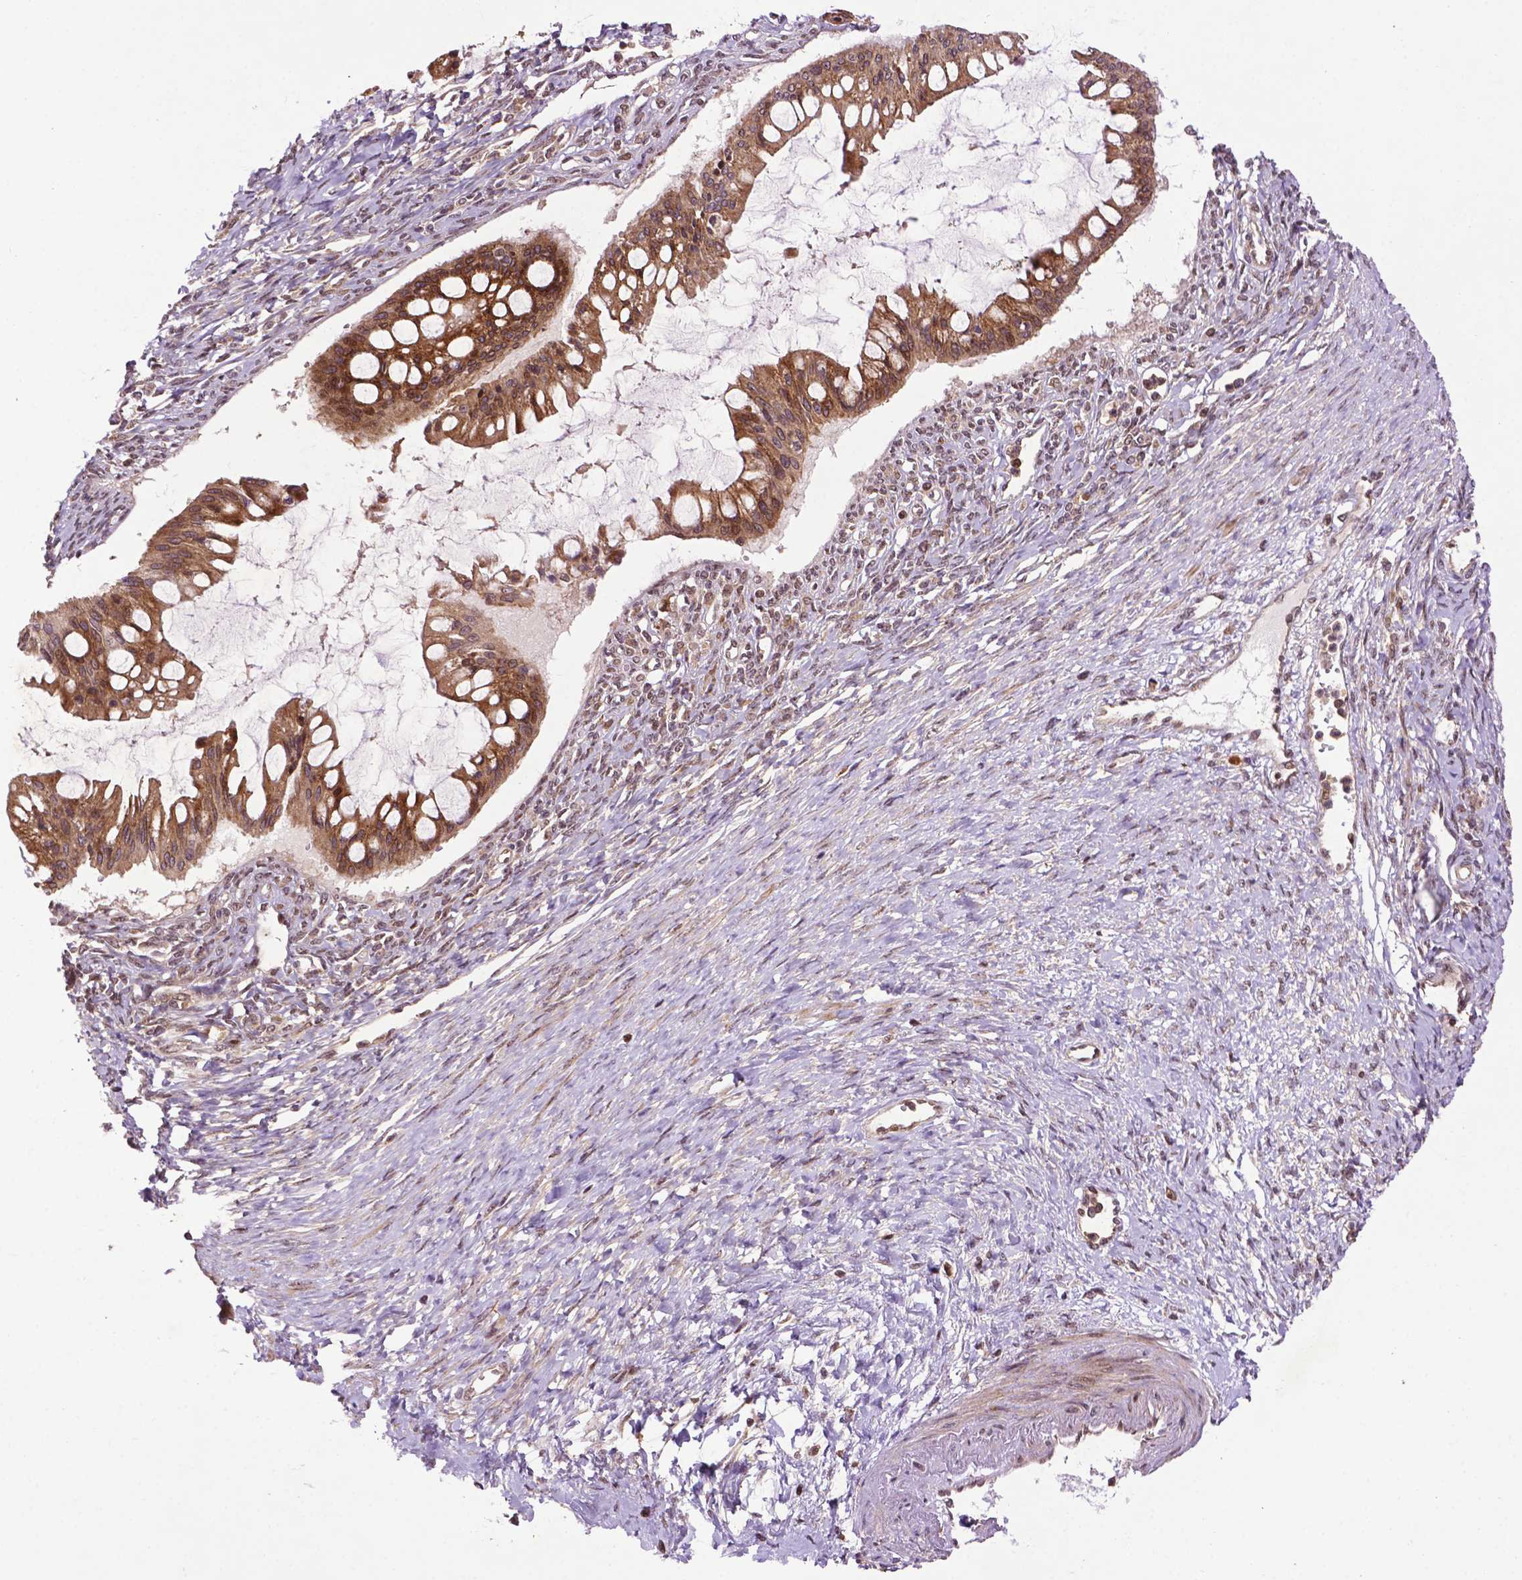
{"staining": {"intensity": "moderate", "quantity": ">75%", "location": "cytoplasmic/membranous,nuclear"}, "tissue": "ovarian cancer", "cell_type": "Tumor cells", "image_type": "cancer", "snomed": [{"axis": "morphology", "description": "Cystadenocarcinoma, mucinous, NOS"}, {"axis": "topography", "description": "Ovary"}], "caption": "Protein analysis of mucinous cystadenocarcinoma (ovarian) tissue reveals moderate cytoplasmic/membranous and nuclear positivity in approximately >75% of tumor cells.", "gene": "TMX2", "patient": {"sex": "female", "age": 73}}